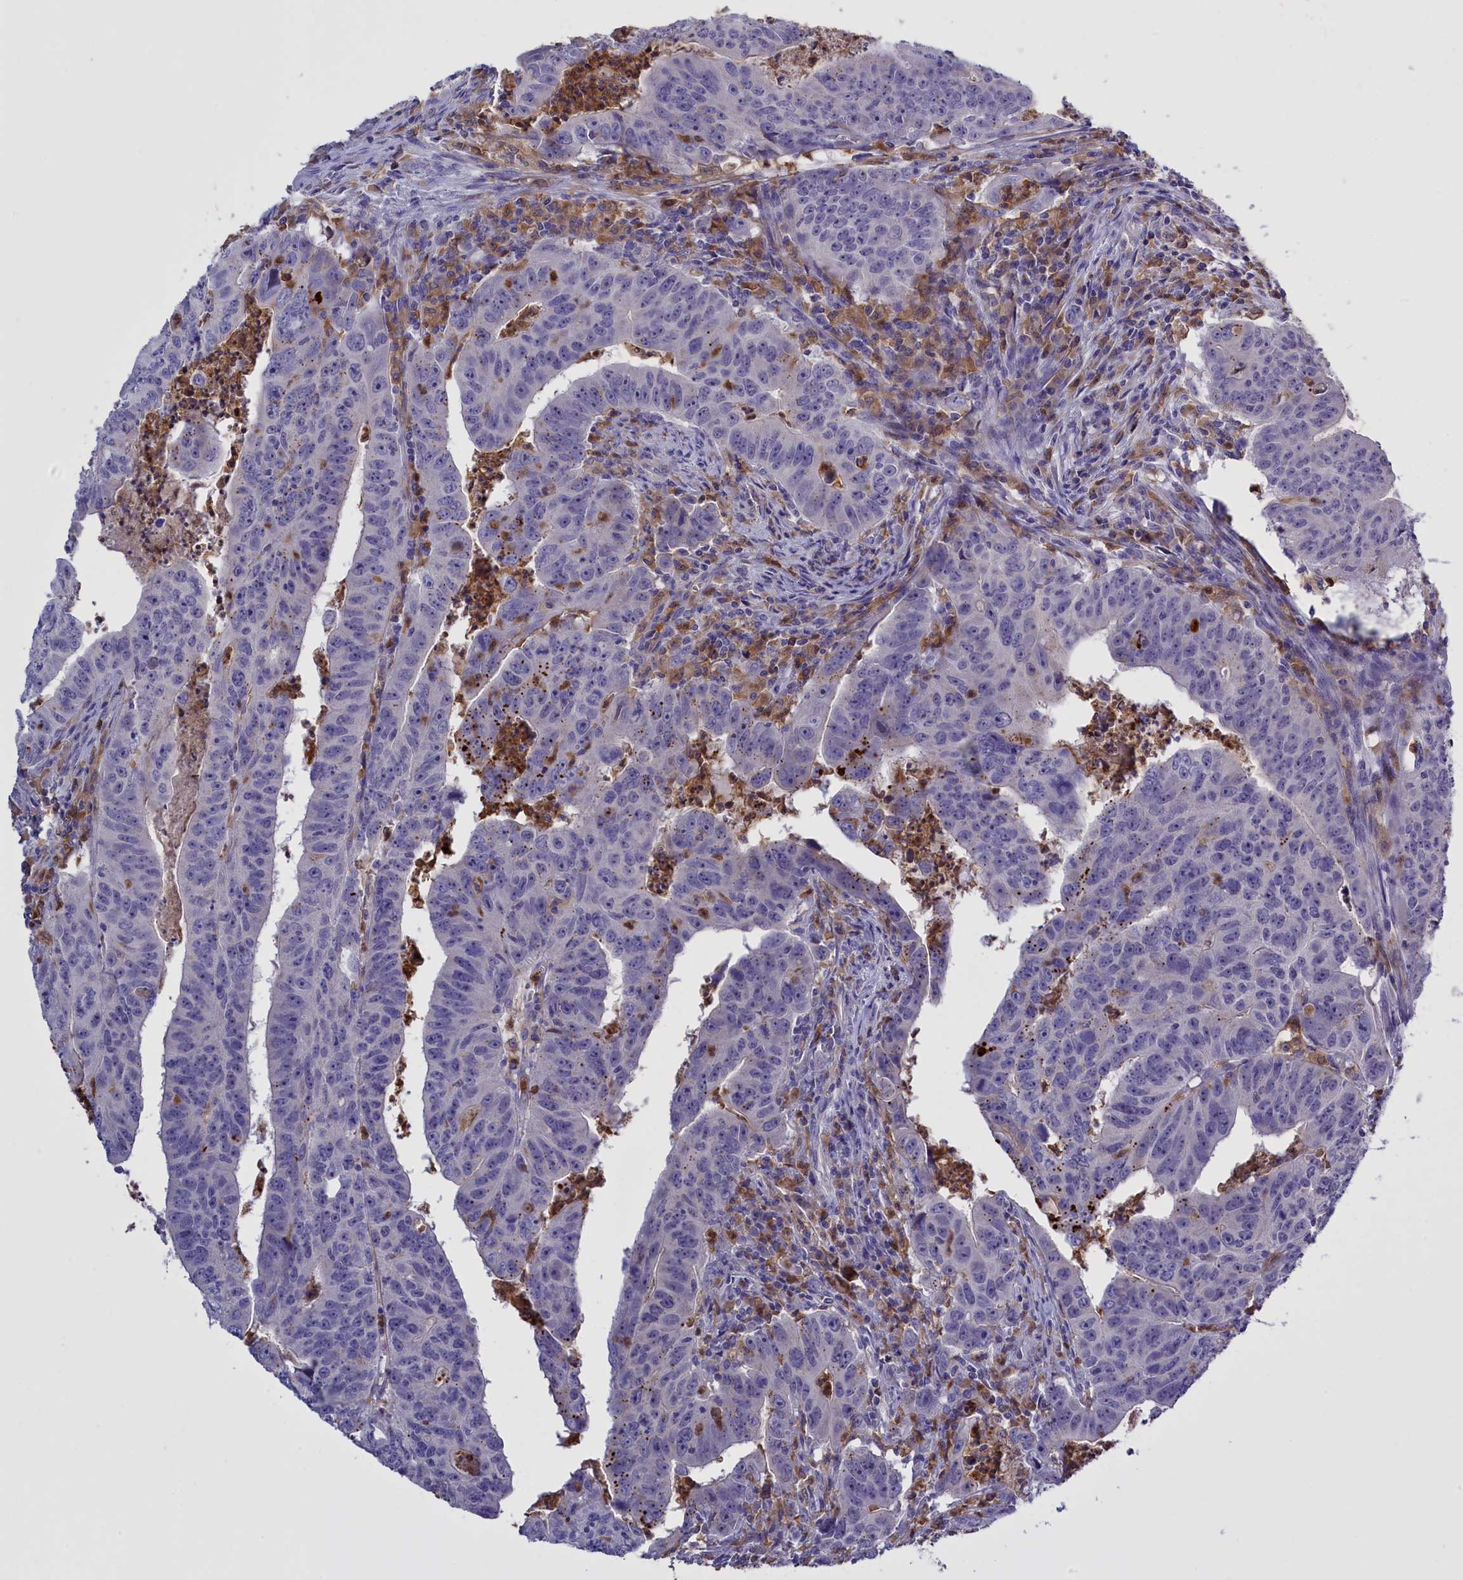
{"staining": {"intensity": "negative", "quantity": "none", "location": "none"}, "tissue": "colorectal cancer", "cell_type": "Tumor cells", "image_type": "cancer", "snomed": [{"axis": "morphology", "description": "Adenocarcinoma, NOS"}, {"axis": "topography", "description": "Rectum"}], "caption": "A high-resolution micrograph shows IHC staining of colorectal adenocarcinoma, which demonstrates no significant staining in tumor cells.", "gene": "FAM149B1", "patient": {"sex": "male", "age": 69}}